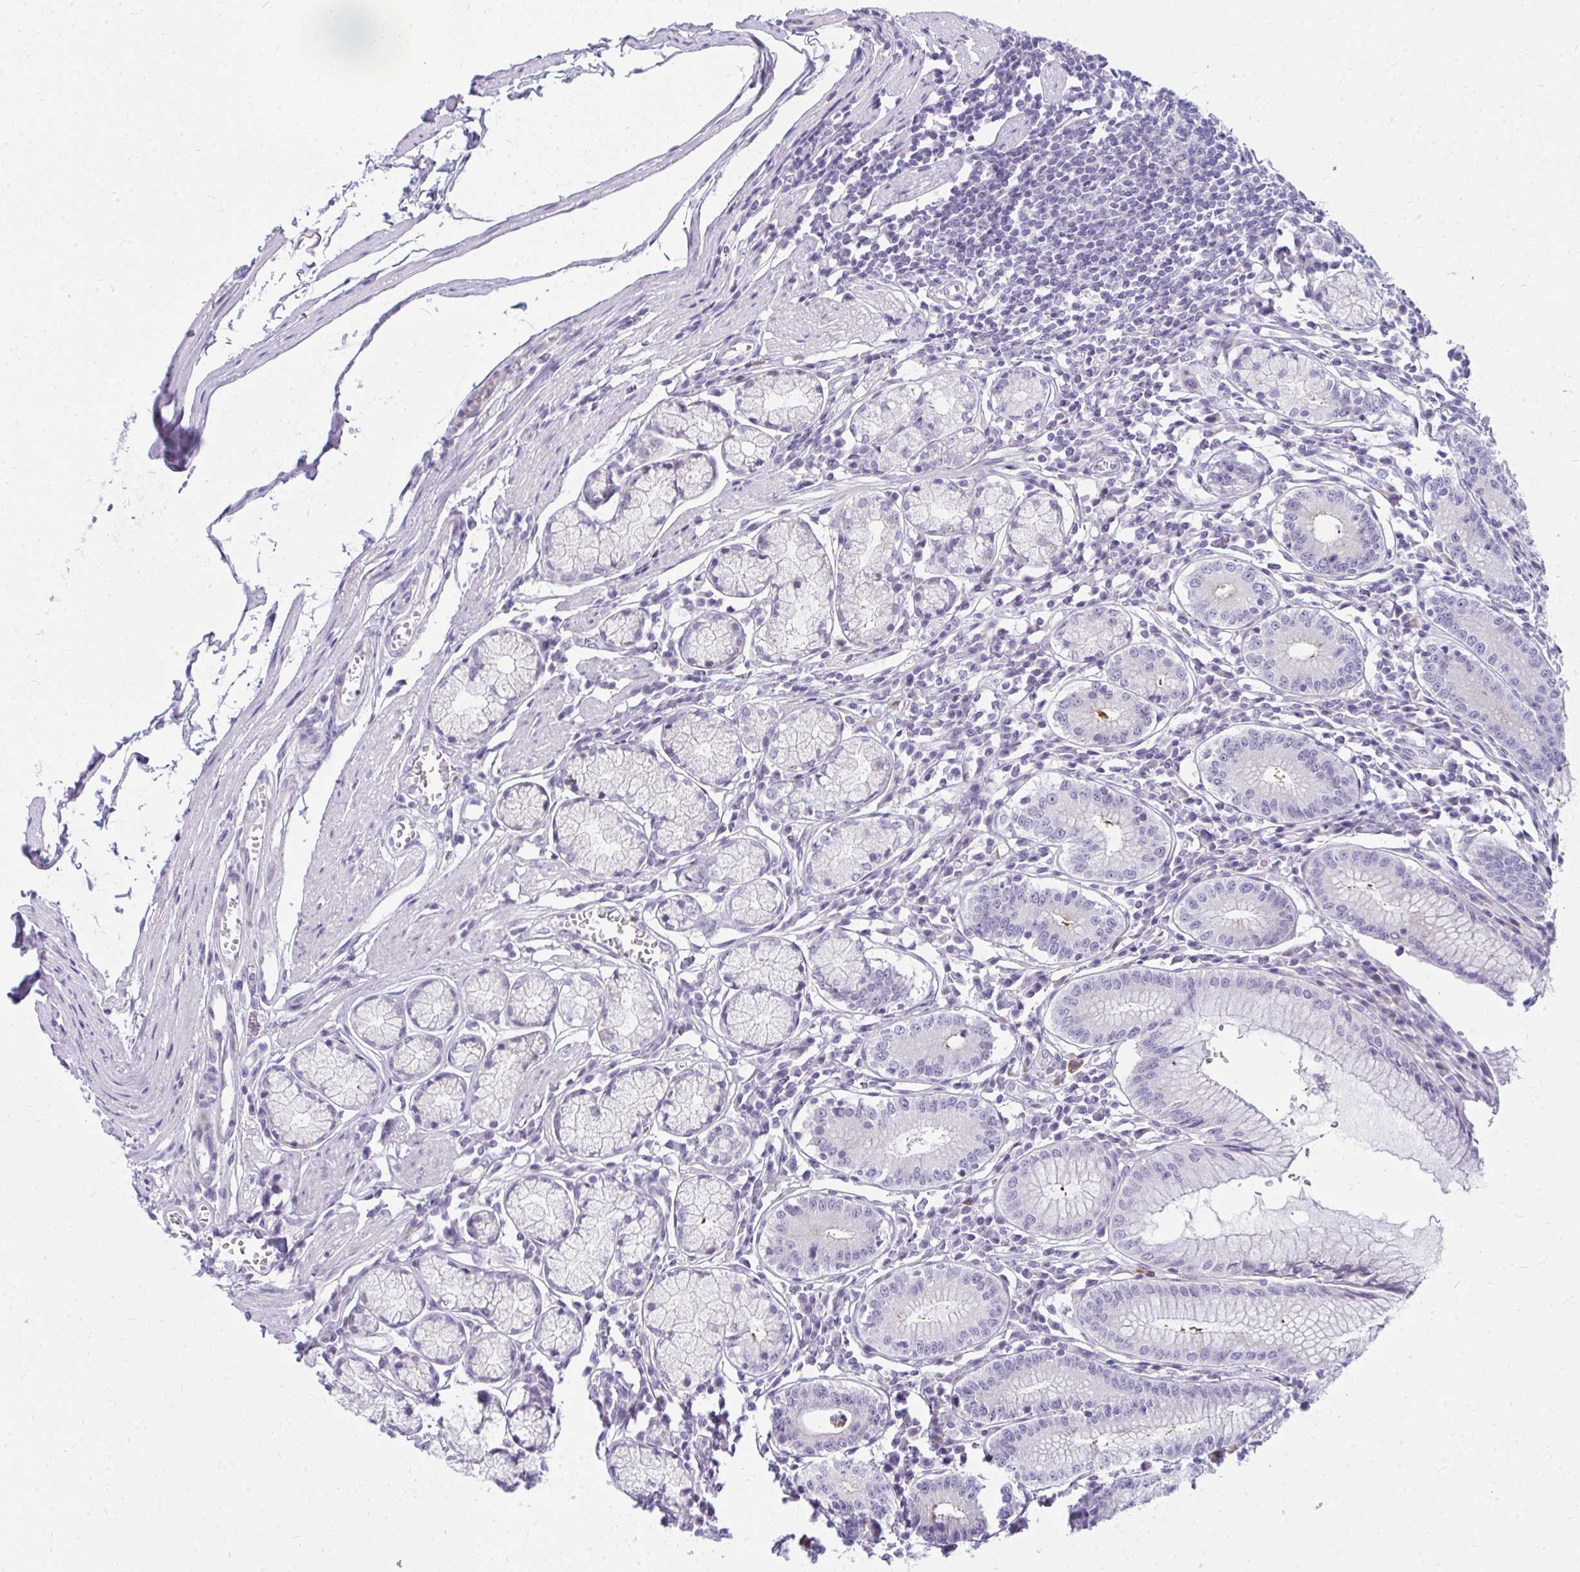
{"staining": {"intensity": "weak", "quantity": "25%-75%", "location": "cytoplasmic/membranous,nuclear"}, "tissue": "stomach", "cell_type": "Glandular cells", "image_type": "normal", "snomed": [{"axis": "morphology", "description": "Normal tissue, NOS"}, {"axis": "topography", "description": "Stomach"}], "caption": "Stomach stained with a brown dye displays weak cytoplasmic/membranous,nuclear positive positivity in about 25%-75% of glandular cells.", "gene": "ZSCAN25", "patient": {"sex": "male", "age": 55}}